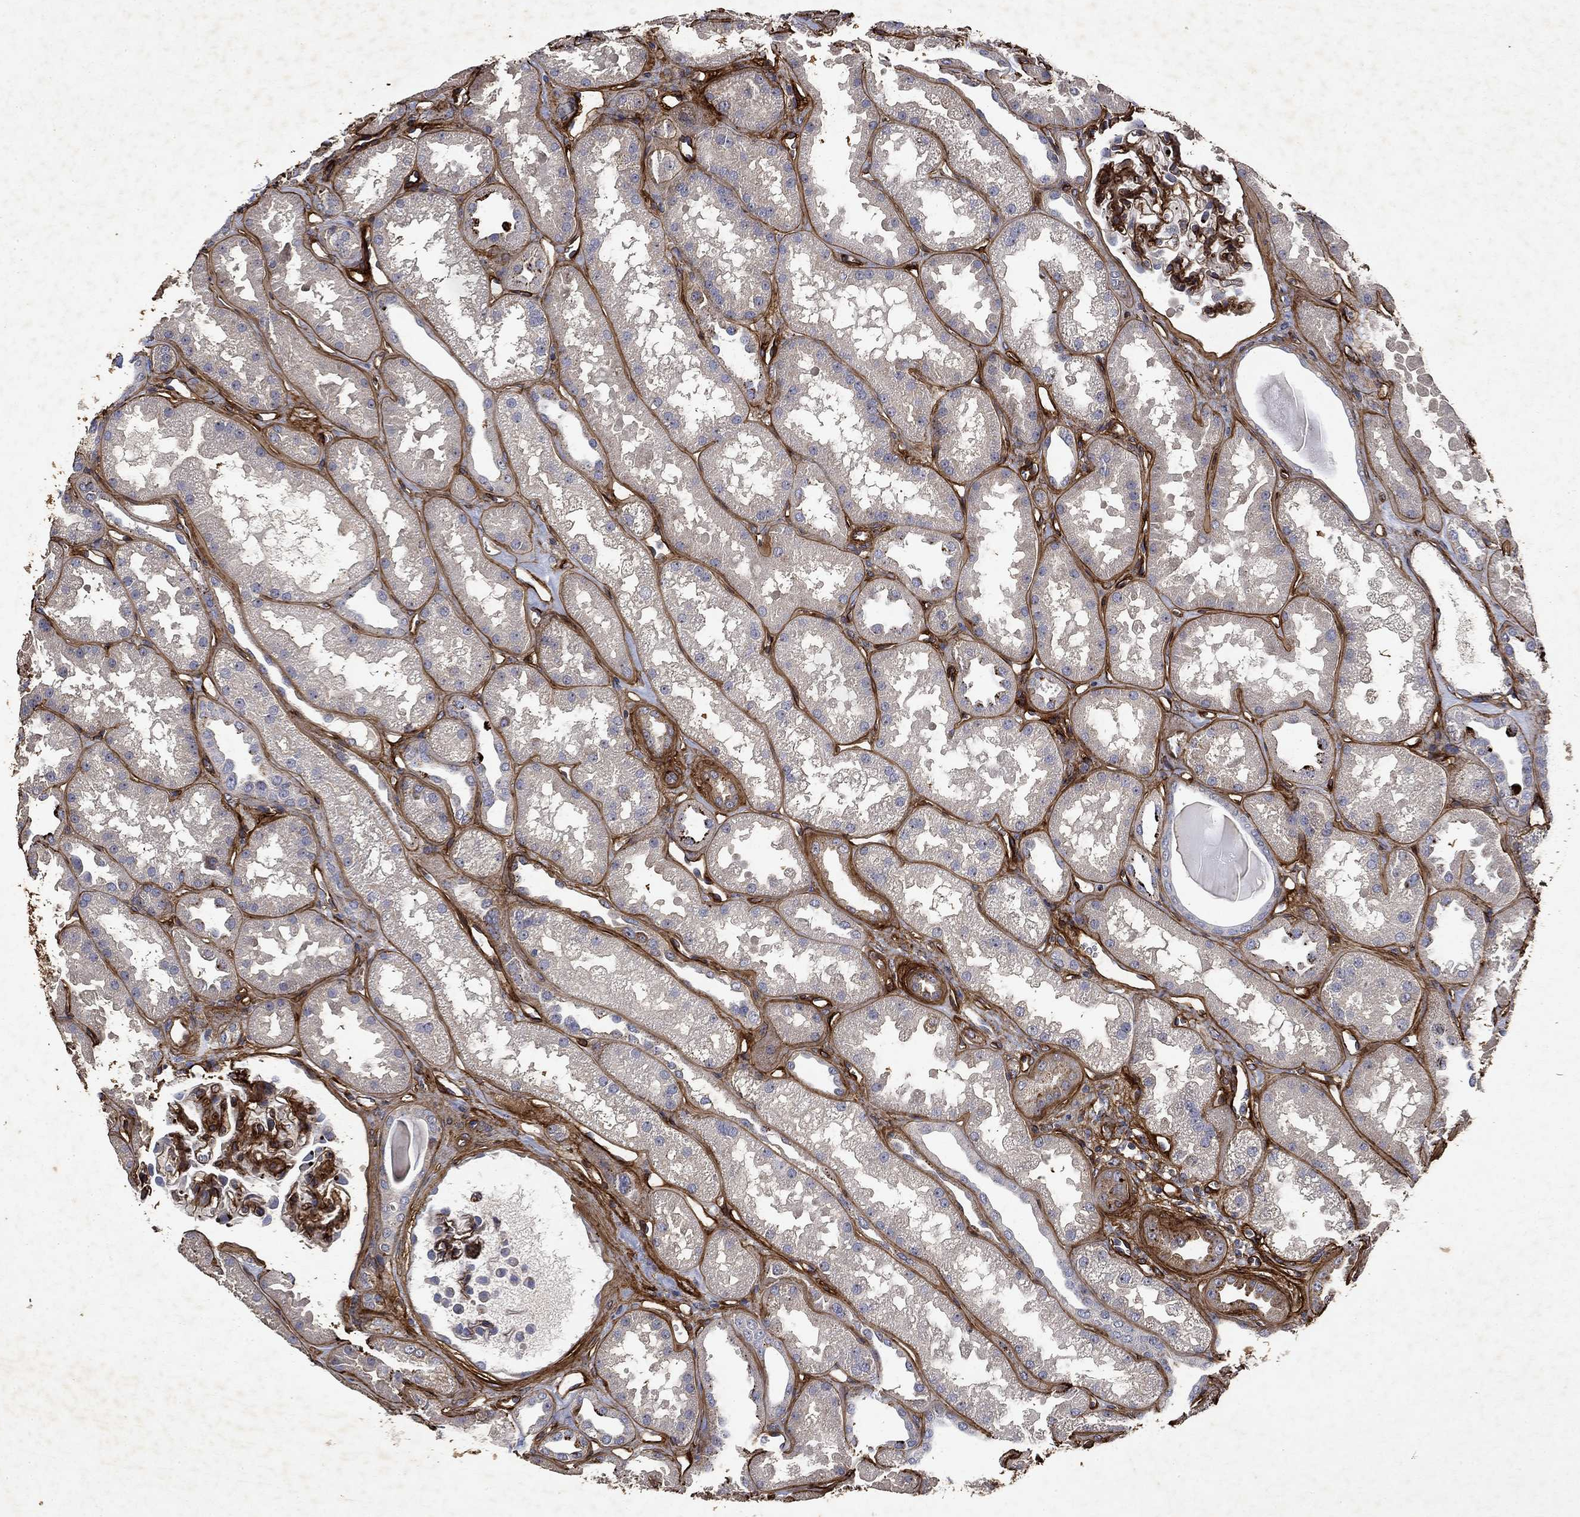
{"staining": {"intensity": "strong", "quantity": "<25%", "location": "cytoplasmic/membranous"}, "tissue": "kidney", "cell_type": "Cells in glomeruli", "image_type": "normal", "snomed": [{"axis": "morphology", "description": "Normal tissue, NOS"}, {"axis": "topography", "description": "Kidney"}], "caption": "This is a histology image of immunohistochemistry staining of normal kidney, which shows strong positivity in the cytoplasmic/membranous of cells in glomeruli.", "gene": "COL4A2", "patient": {"sex": "male", "age": 61}}